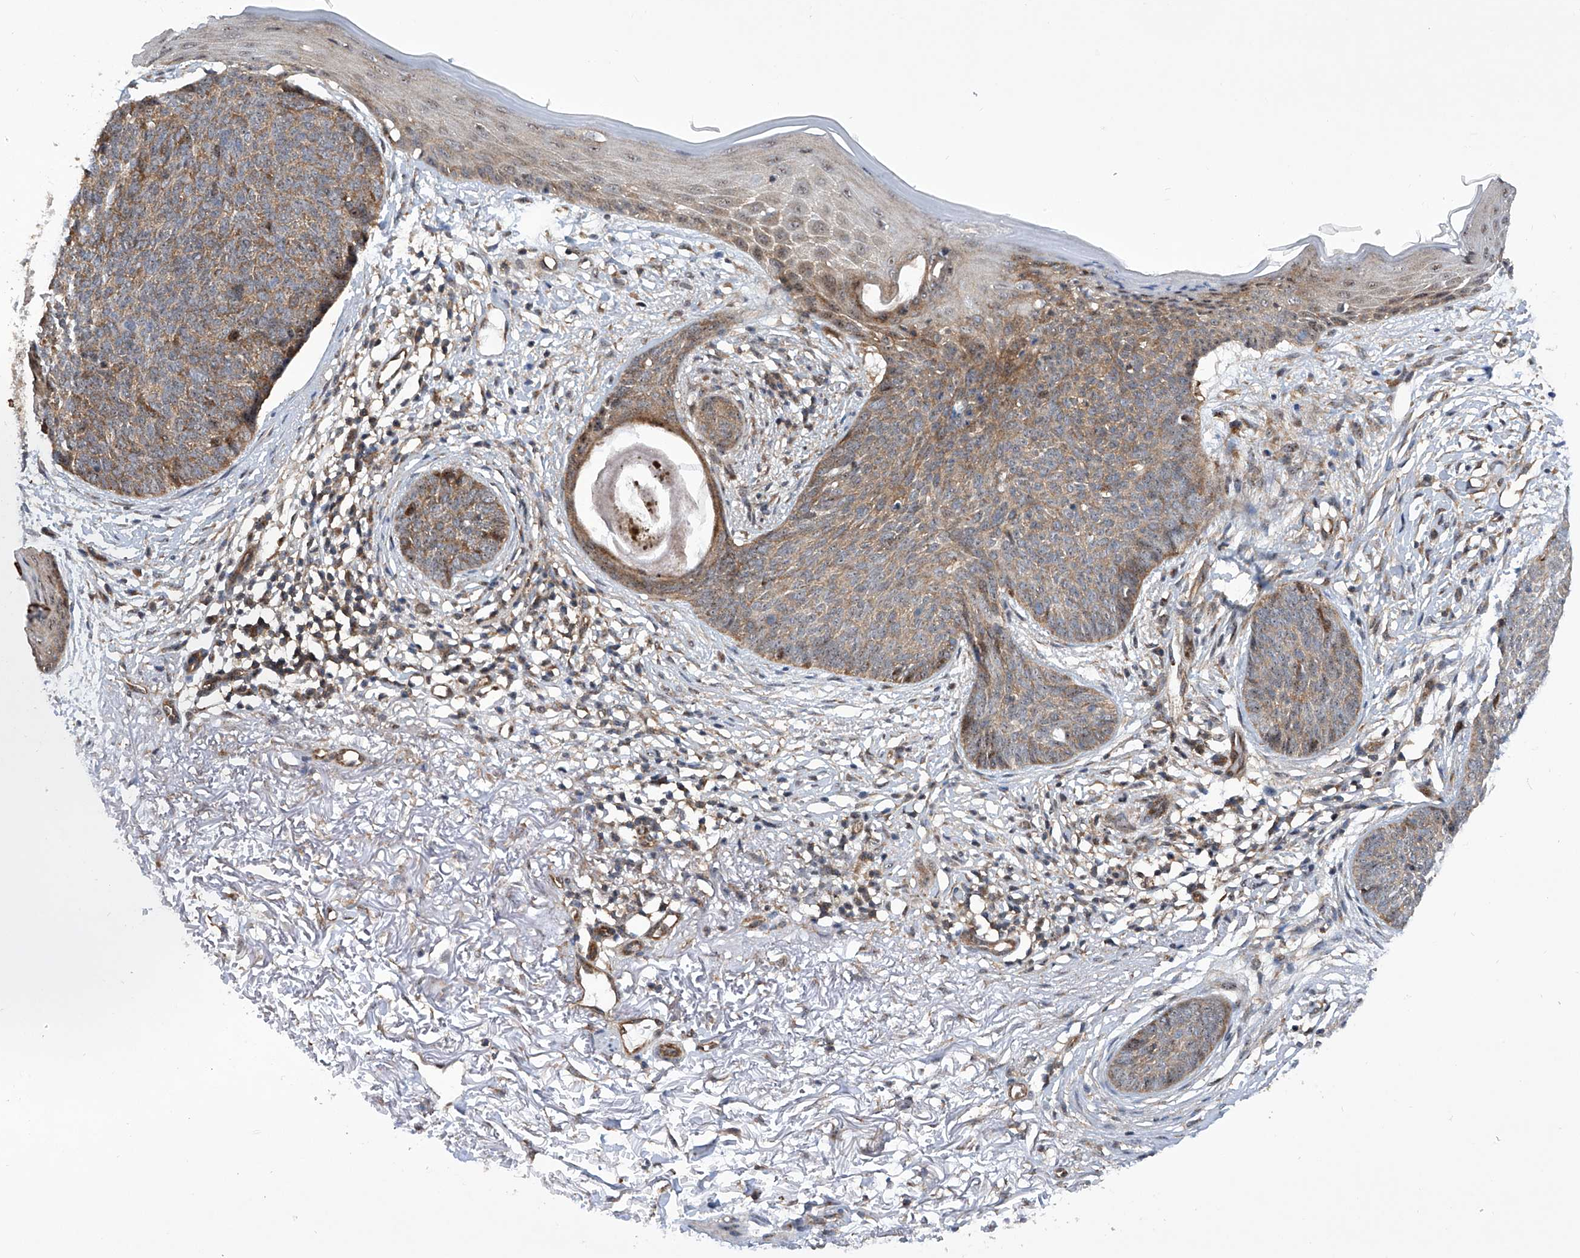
{"staining": {"intensity": "weak", "quantity": "<25%", "location": "cytoplasmic/membranous"}, "tissue": "skin cancer", "cell_type": "Tumor cells", "image_type": "cancer", "snomed": [{"axis": "morphology", "description": "Basal cell carcinoma"}, {"axis": "topography", "description": "Skin"}], "caption": "Immunohistochemistry (IHC) histopathology image of neoplastic tissue: skin basal cell carcinoma stained with DAB reveals no significant protein expression in tumor cells.", "gene": "CISH", "patient": {"sex": "female", "age": 70}}